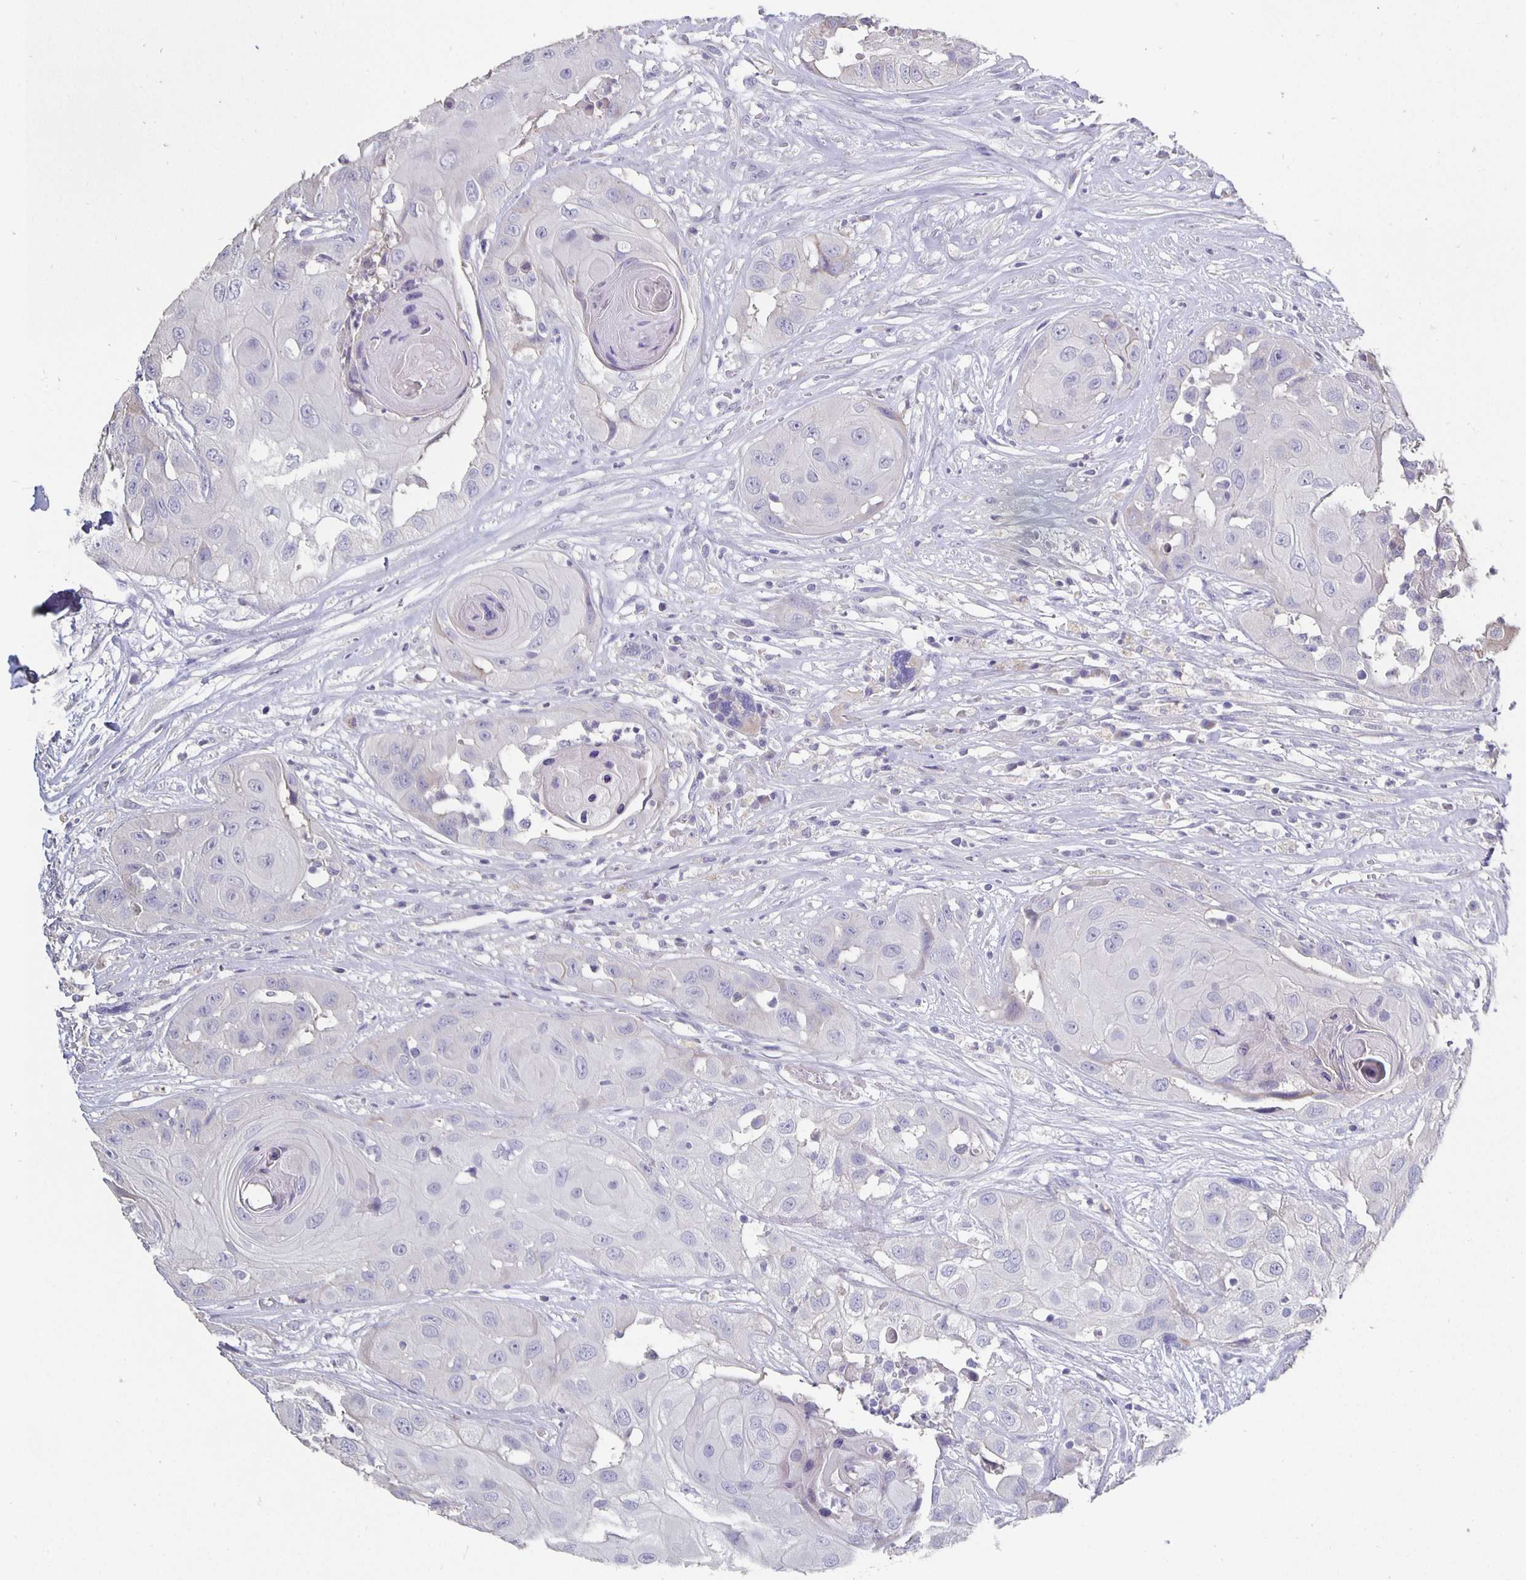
{"staining": {"intensity": "negative", "quantity": "none", "location": "none"}, "tissue": "head and neck cancer", "cell_type": "Tumor cells", "image_type": "cancer", "snomed": [{"axis": "morphology", "description": "Squamous cell carcinoma, NOS"}, {"axis": "topography", "description": "Head-Neck"}], "caption": "Tumor cells show no significant protein staining in squamous cell carcinoma (head and neck). (Stains: DAB IHC with hematoxylin counter stain, Microscopy: brightfield microscopy at high magnification).", "gene": "CFAP74", "patient": {"sex": "male", "age": 83}}